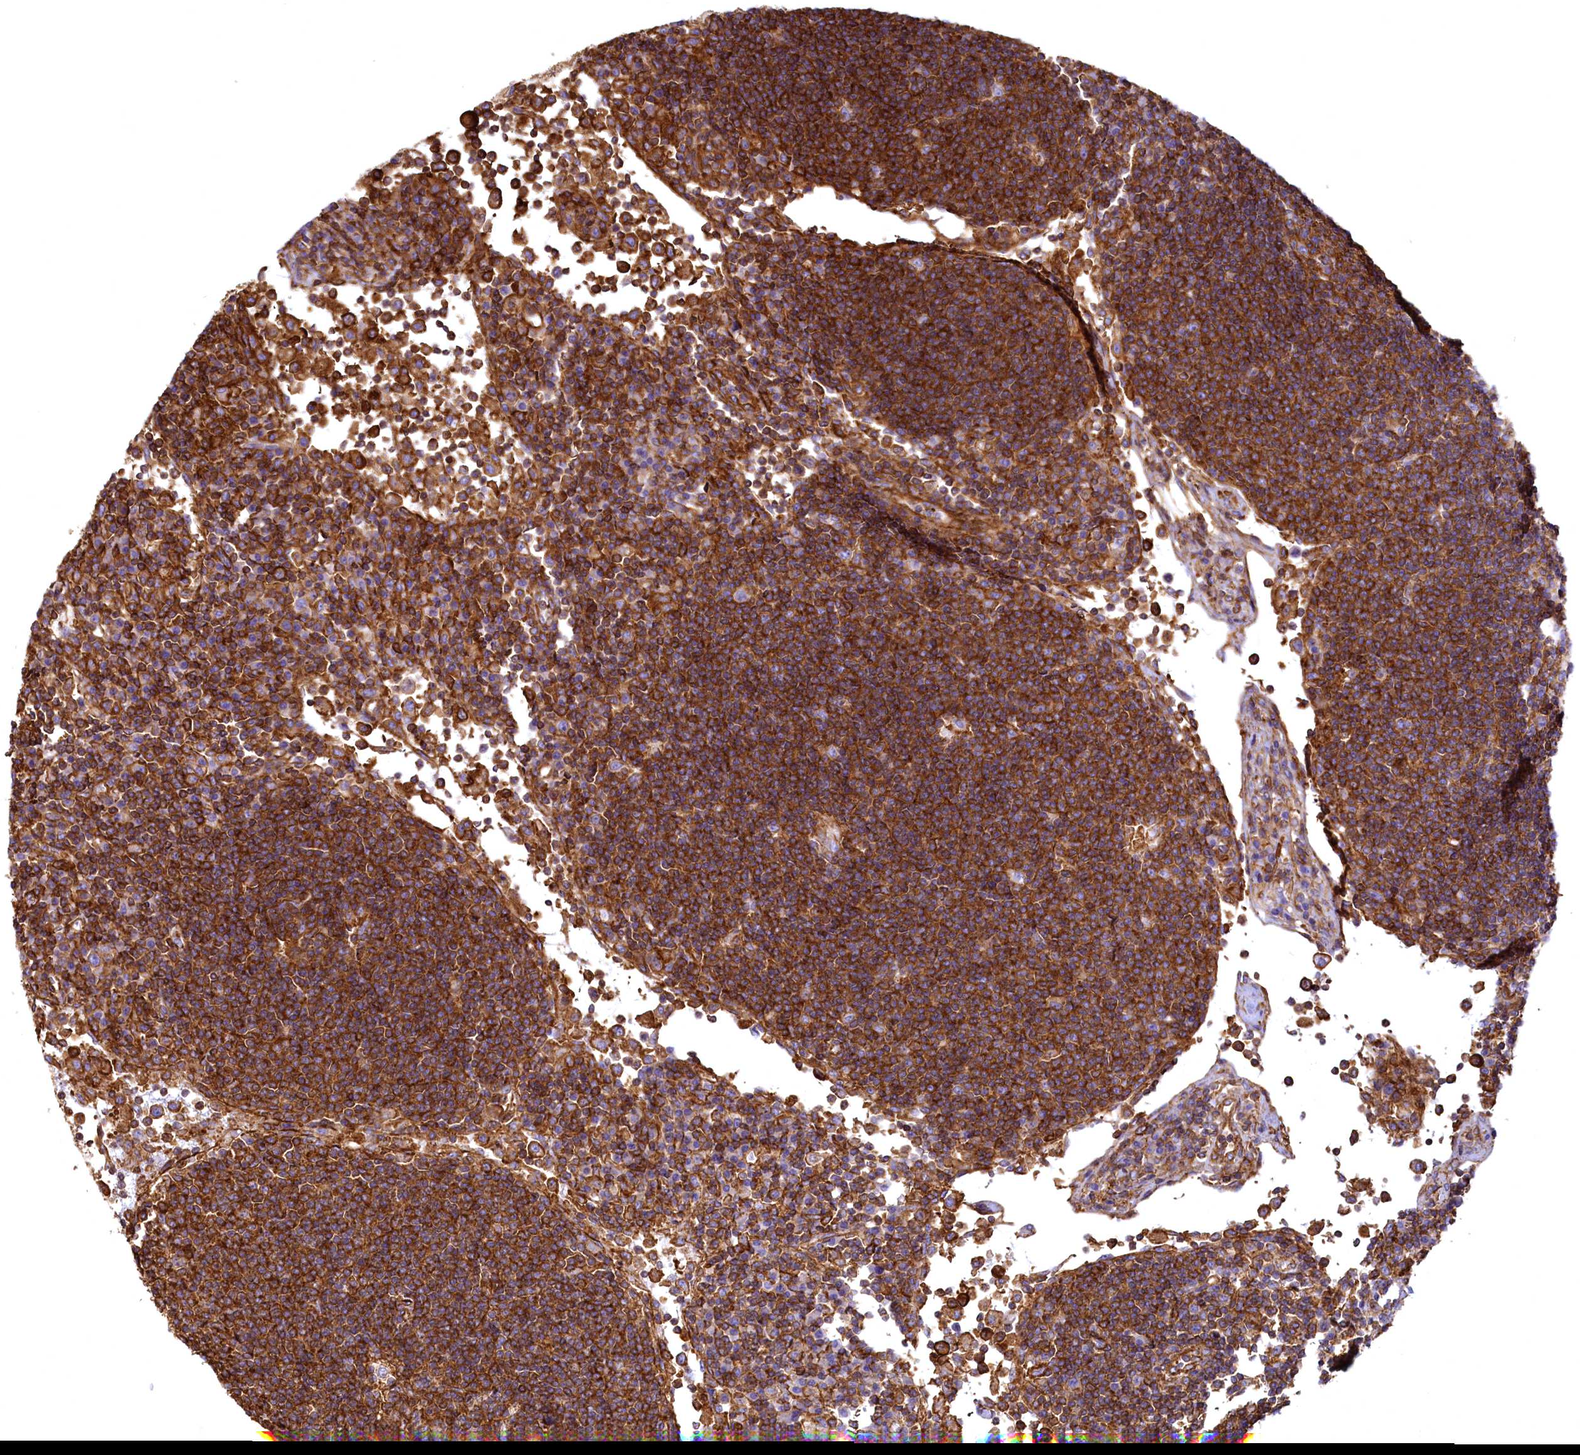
{"staining": {"intensity": "strong", "quantity": ">75%", "location": "cytoplasmic/membranous"}, "tissue": "lymph node", "cell_type": "Germinal center cells", "image_type": "normal", "snomed": [{"axis": "morphology", "description": "Normal tissue, NOS"}, {"axis": "topography", "description": "Lymph node"}], "caption": "Immunohistochemistry (IHC) of unremarkable human lymph node demonstrates high levels of strong cytoplasmic/membranous staining in about >75% of germinal center cells.", "gene": "THBS1", "patient": {"sex": "female", "age": 53}}